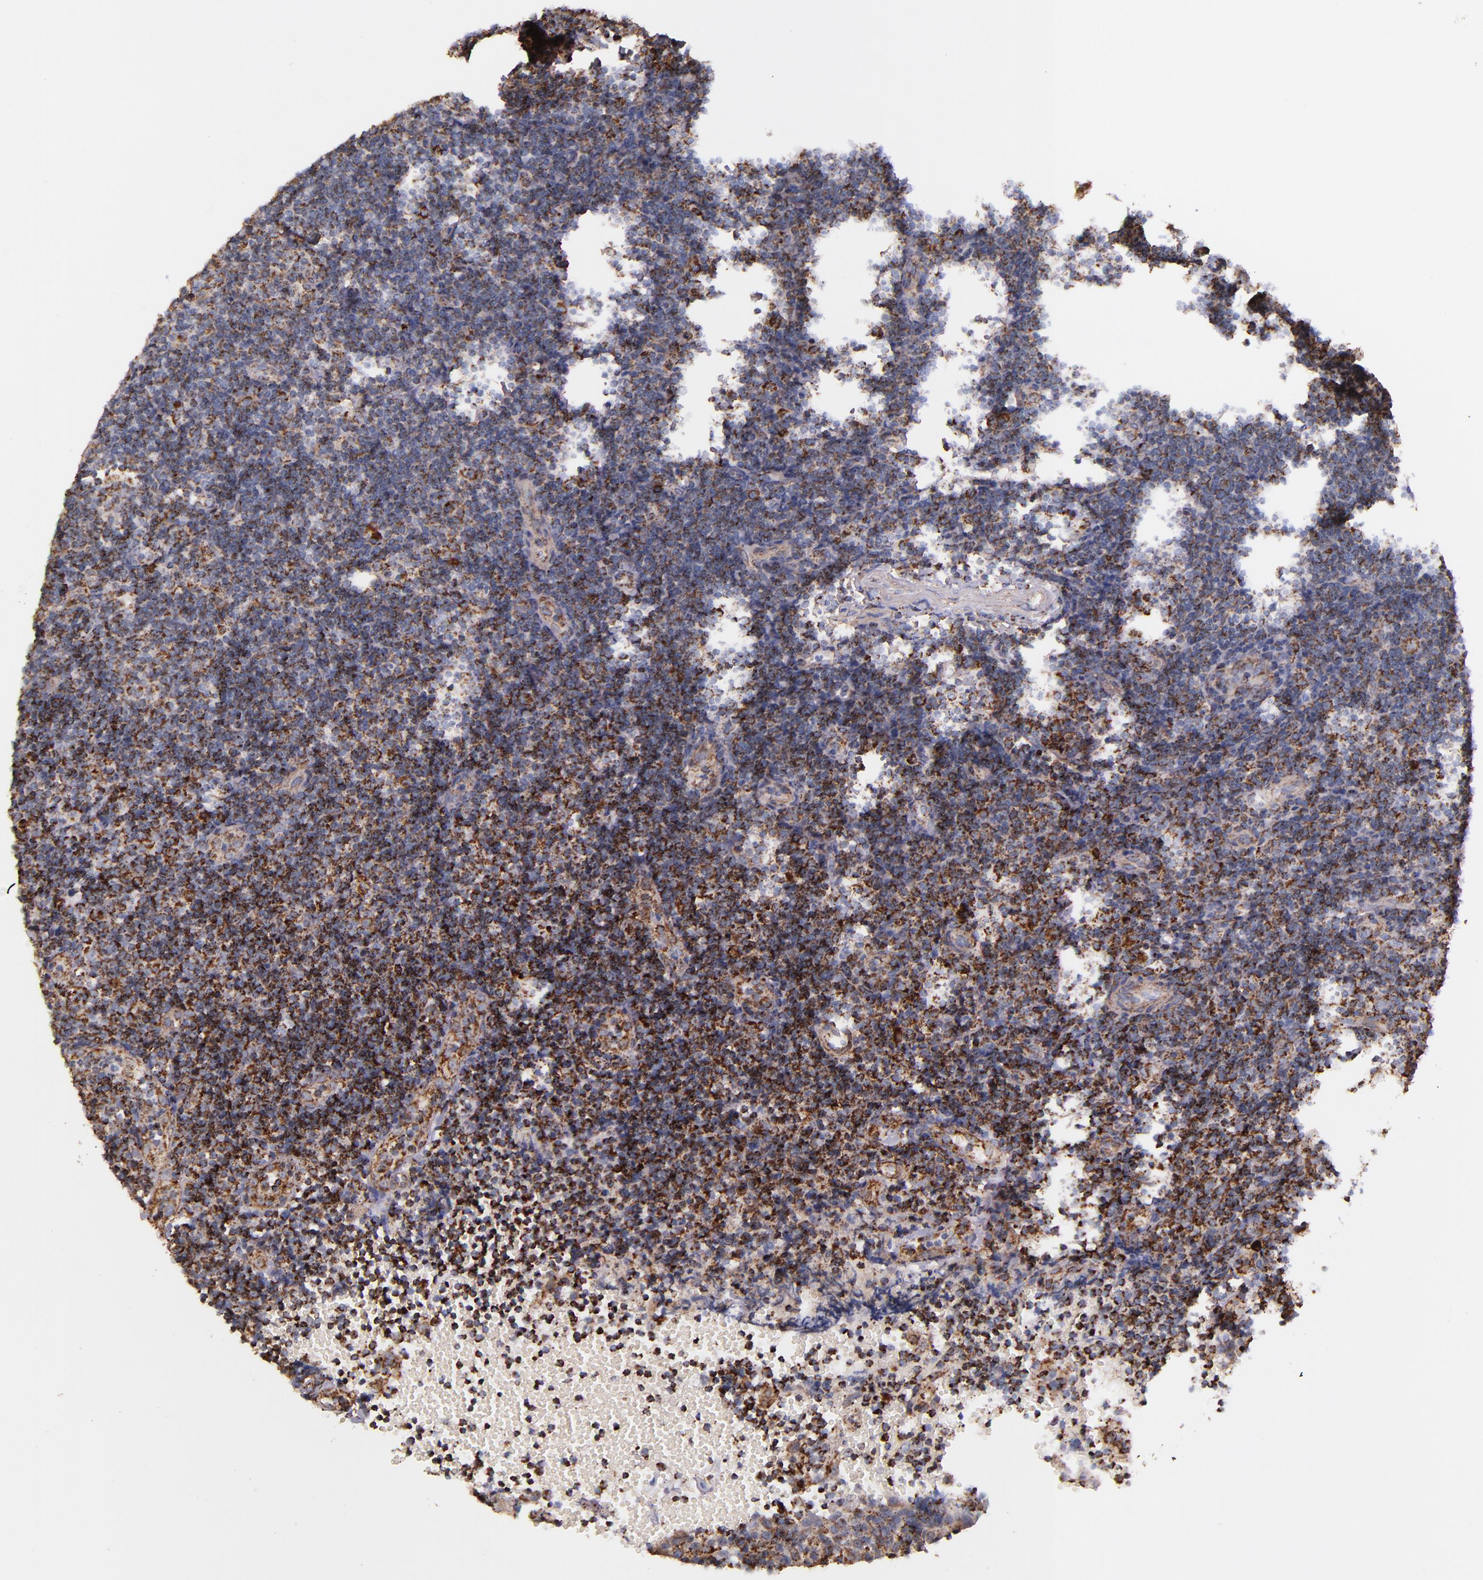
{"staining": {"intensity": "moderate", "quantity": "<25%", "location": "cytoplasmic/membranous"}, "tissue": "tonsil", "cell_type": "Germinal center cells", "image_type": "normal", "snomed": [{"axis": "morphology", "description": "Normal tissue, NOS"}, {"axis": "topography", "description": "Tonsil"}], "caption": "Immunohistochemistry of benign tonsil shows low levels of moderate cytoplasmic/membranous positivity in approximately <25% of germinal center cells. Nuclei are stained in blue.", "gene": "IDH3G", "patient": {"sex": "female", "age": 40}}